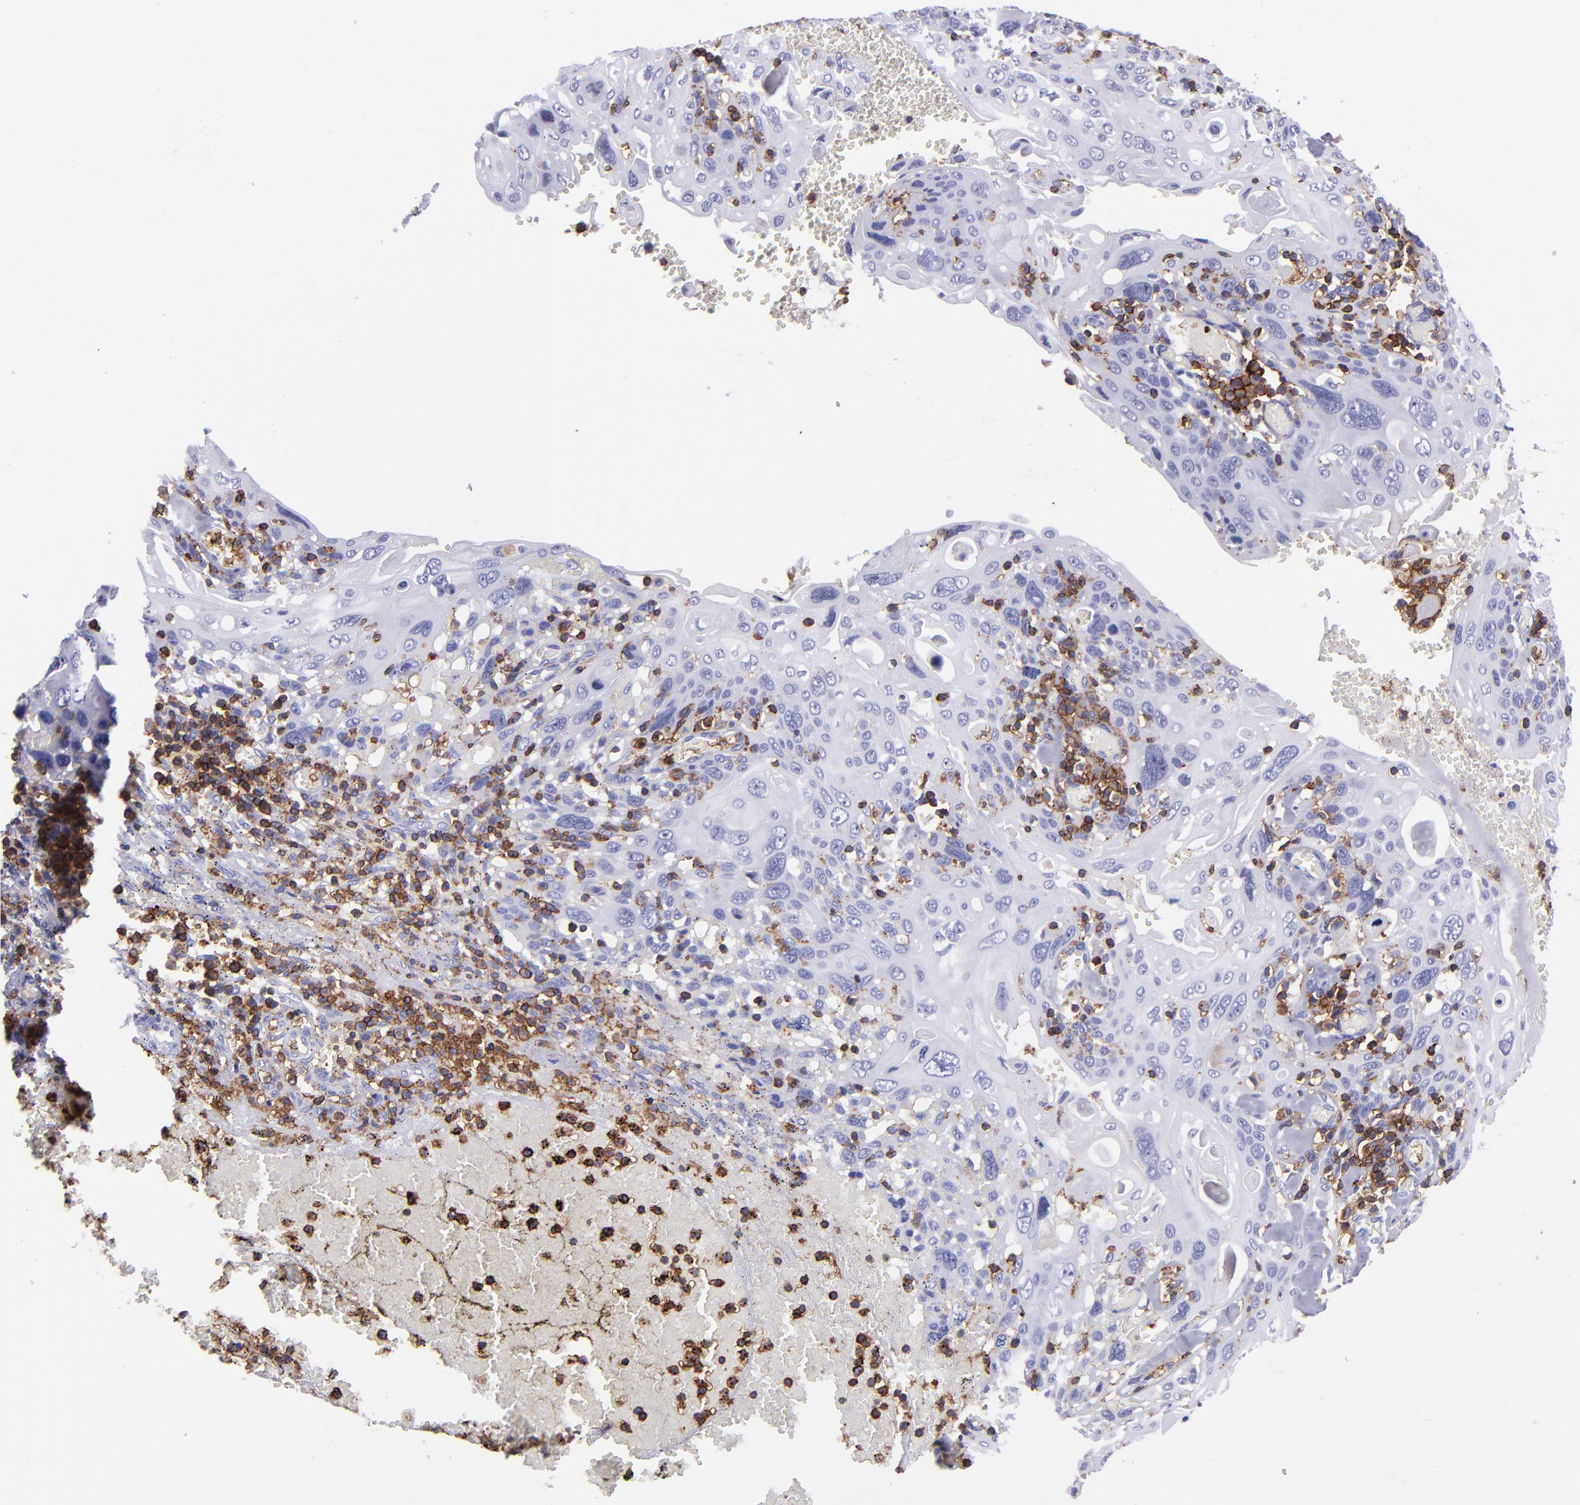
{"staining": {"intensity": "negative", "quantity": "none", "location": "none"}, "tissue": "cervical cancer", "cell_type": "Tumor cells", "image_type": "cancer", "snomed": [{"axis": "morphology", "description": "Squamous cell carcinoma, NOS"}, {"axis": "topography", "description": "Cervix"}], "caption": "Cervical squamous cell carcinoma stained for a protein using immunohistochemistry (IHC) exhibits no expression tumor cells.", "gene": "ICAM3", "patient": {"sex": "female", "age": 54}}